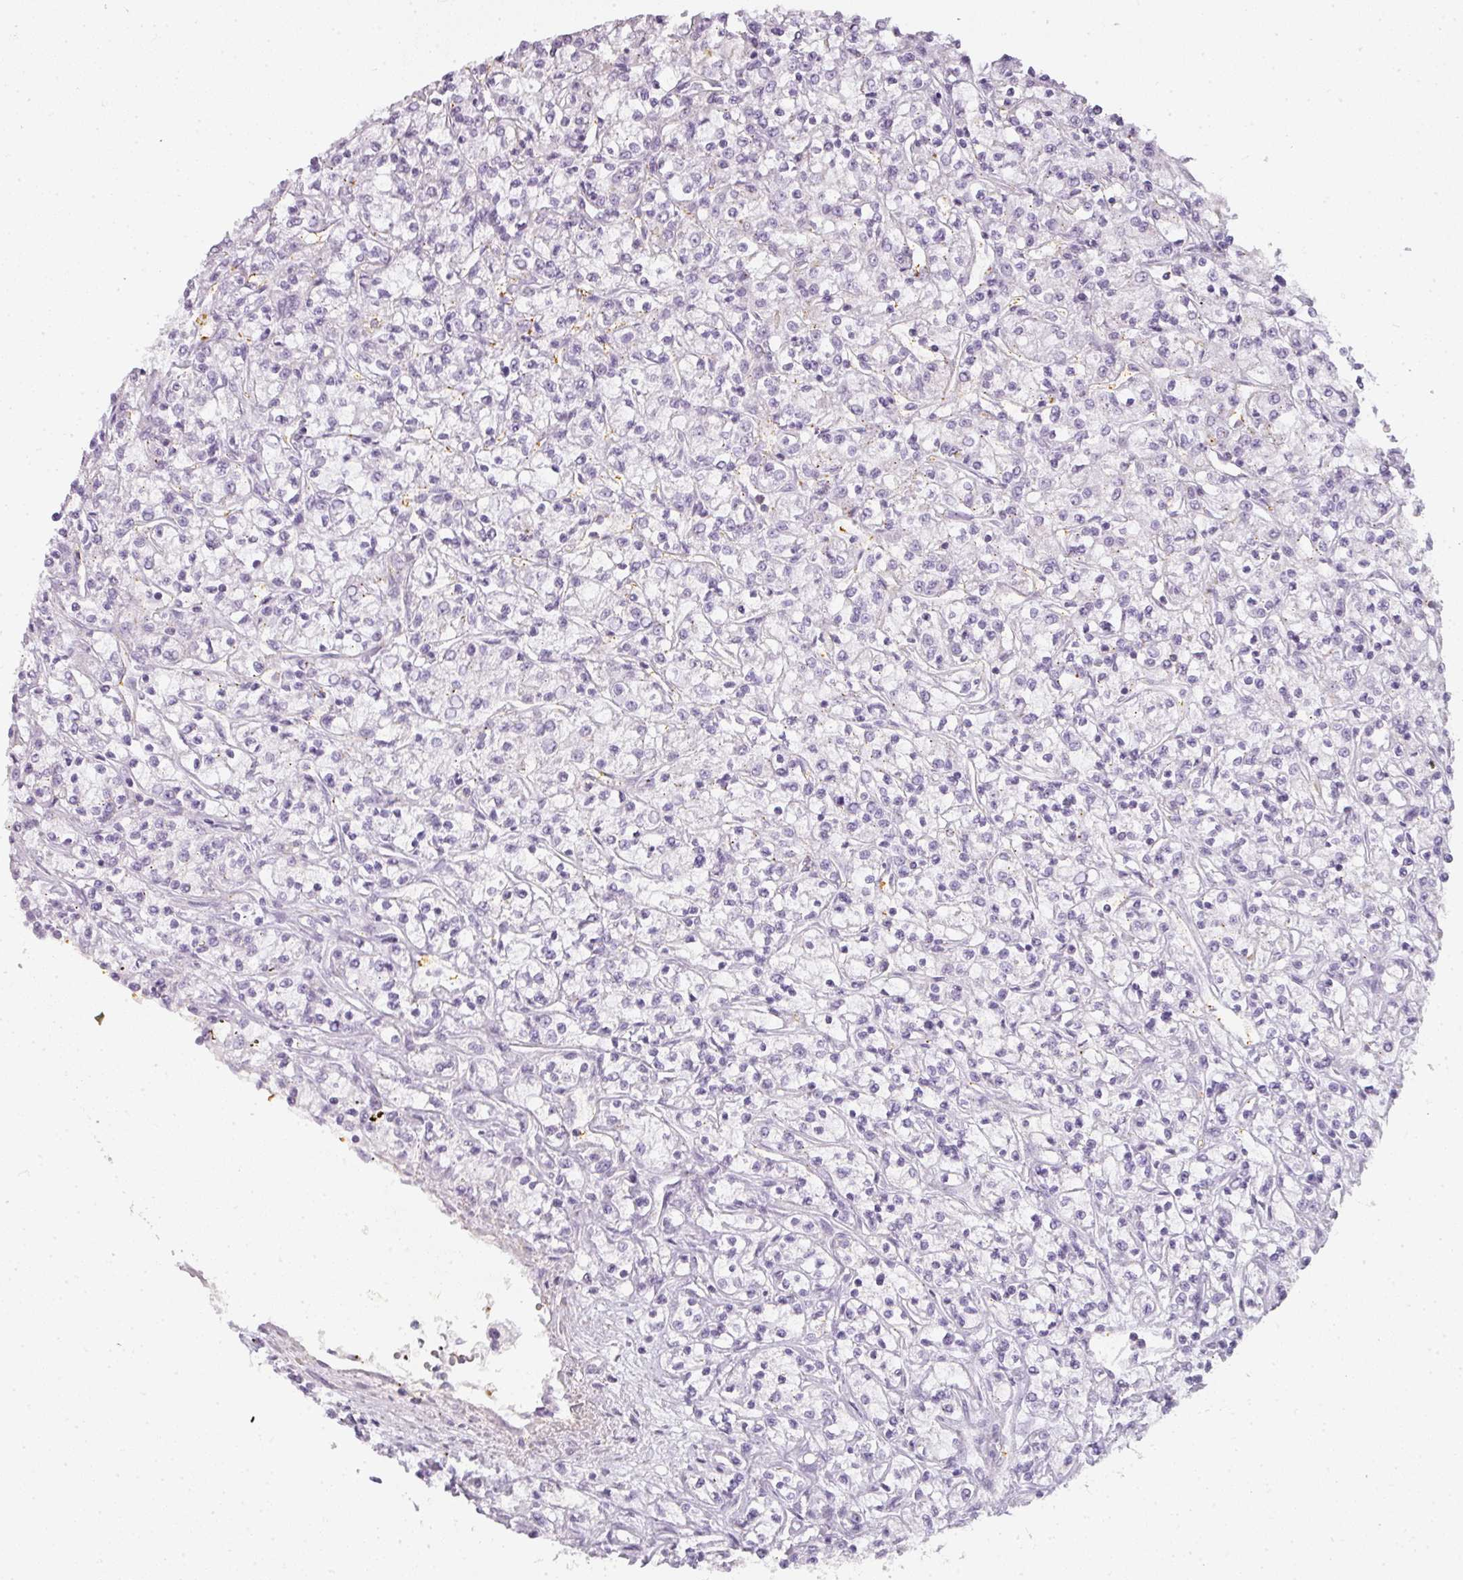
{"staining": {"intensity": "negative", "quantity": "none", "location": "none"}, "tissue": "renal cancer", "cell_type": "Tumor cells", "image_type": "cancer", "snomed": [{"axis": "morphology", "description": "Adenocarcinoma, NOS"}, {"axis": "topography", "description": "Kidney"}], "caption": "Immunohistochemical staining of human renal adenocarcinoma exhibits no significant expression in tumor cells.", "gene": "TMEM42", "patient": {"sex": "female", "age": 59}}